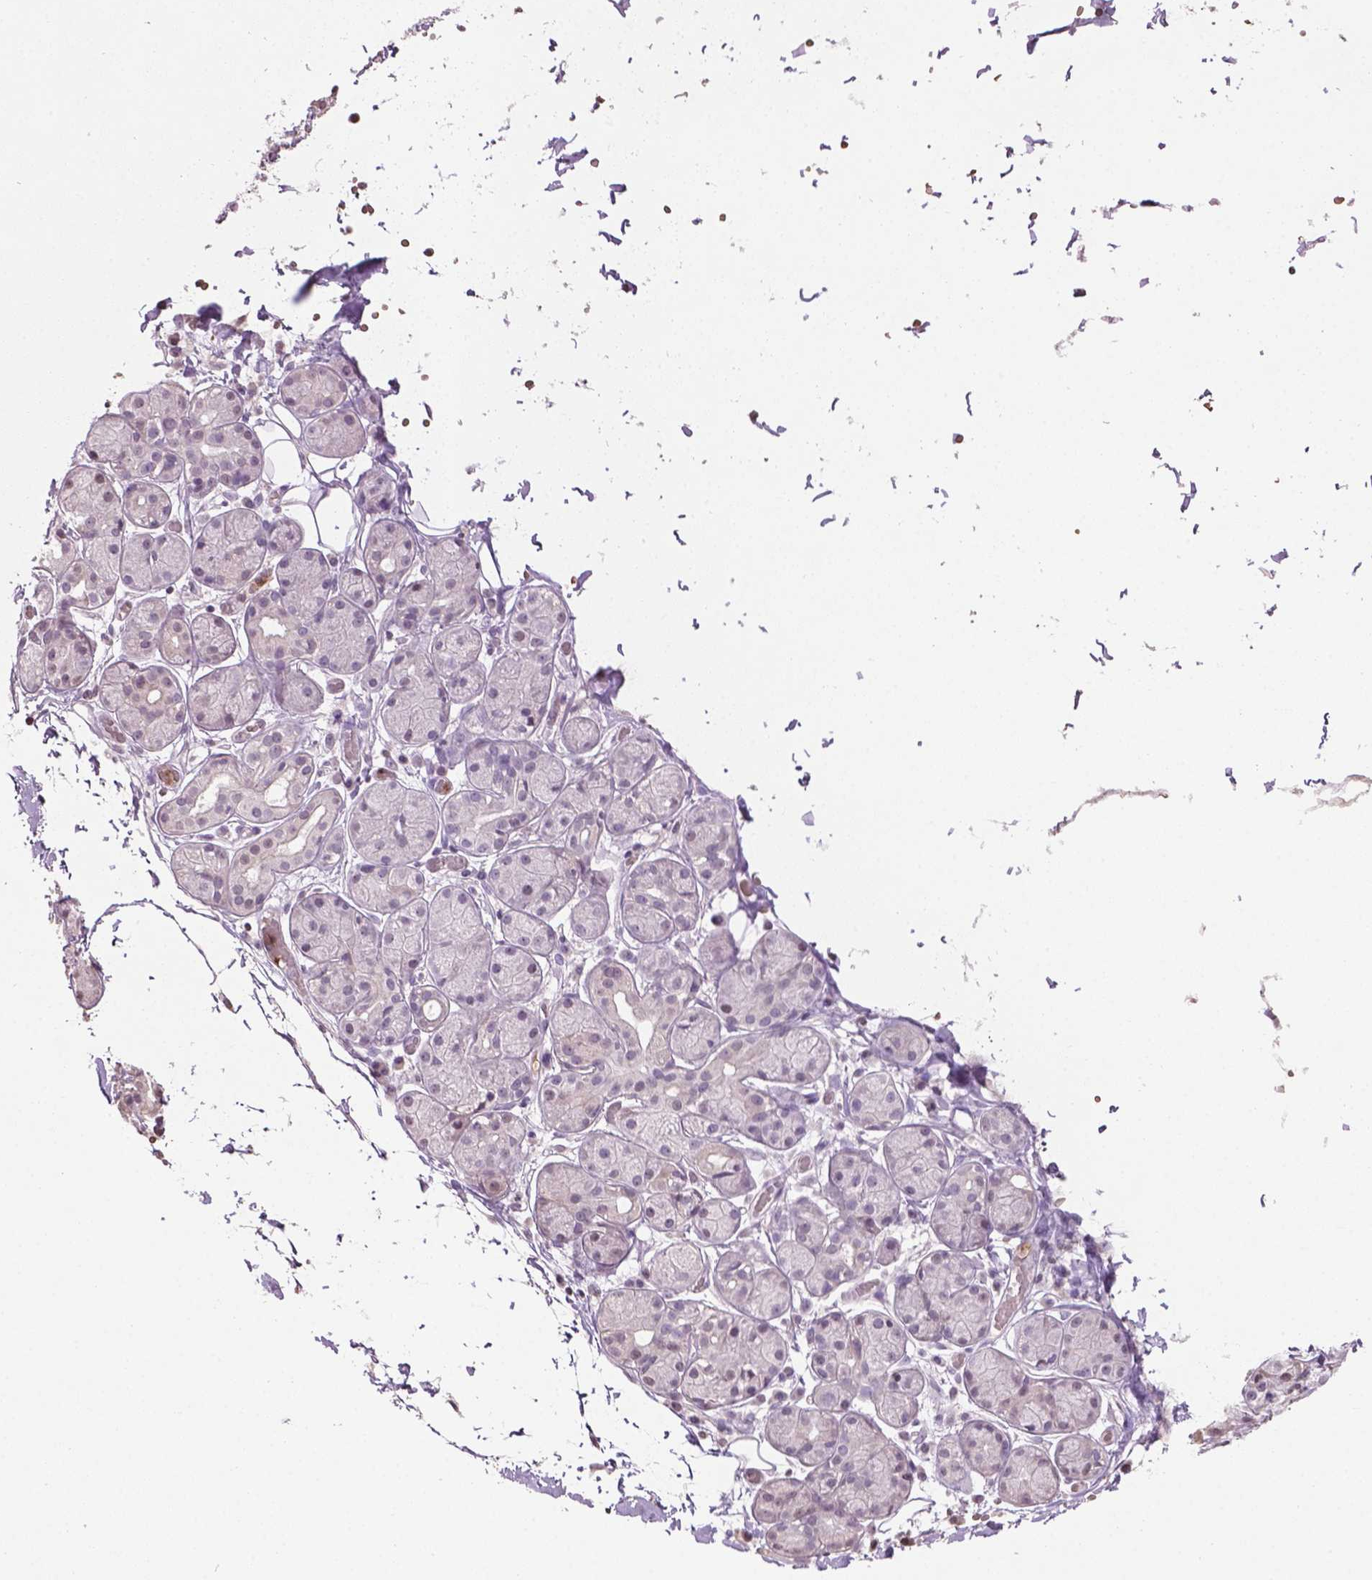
{"staining": {"intensity": "negative", "quantity": "none", "location": "none"}, "tissue": "salivary gland", "cell_type": "Glandular cells", "image_type": "normal", "snomed": [{"axis": "morphology", "description": "Normal tissue, NOS"}, {"axis": "topography", "description": "Salivary gland"}, {"axis": "topography", "description": "Peripheral nerve tissue"}], "caption": "DAB (3,3'-diaminobenzidine) immunohistochemical staining of unremarkable salivary gland demonstrates no significant expression in glandular cells. Nuclei are stained in blue.", "gene": "NTNG2", "patient": {"sex": "male", "age": 71}}